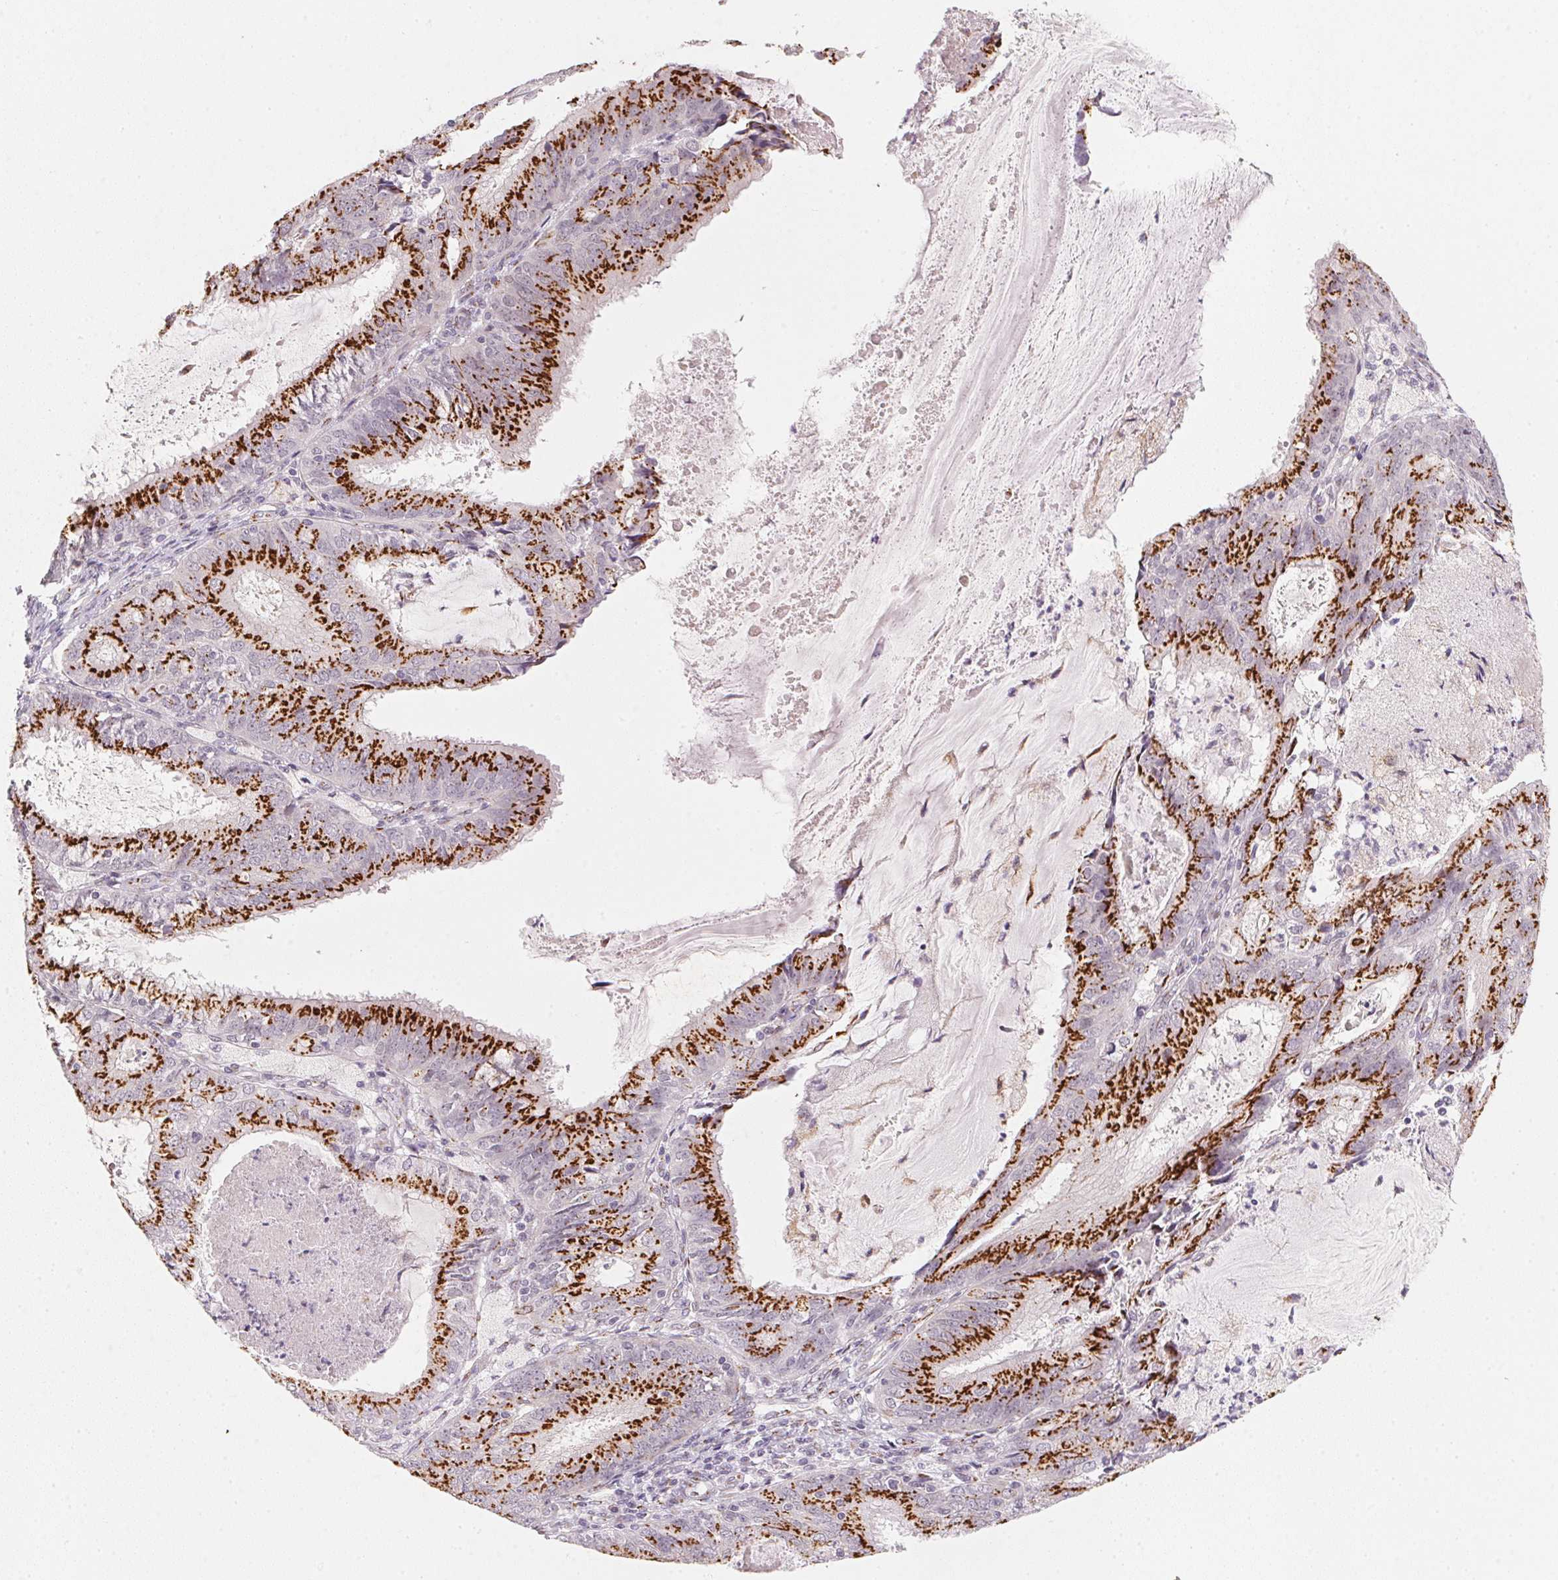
{"staining": {"intensity": "strong", "quantity": ">75%", "location": "cytoplasmic/membranous"}, "tissue": "endometrial cancer", "cell_type": "Tumor cells", "image_type": "cancer", "snomed": [{"axis": "morphology", "description": "Adenocarcinoma, NOS"}, {"axis": "topography", "description": "Endometrium"}], "caption": "Immunohistochemical staining of adenocarcinoma (endometrial) exhibits strong cytoplasmic/membranous protein expression in approximately >75% of tumor cells.", "gene": "RAB22A", "patient": {"sex": "female", "age": 57}}